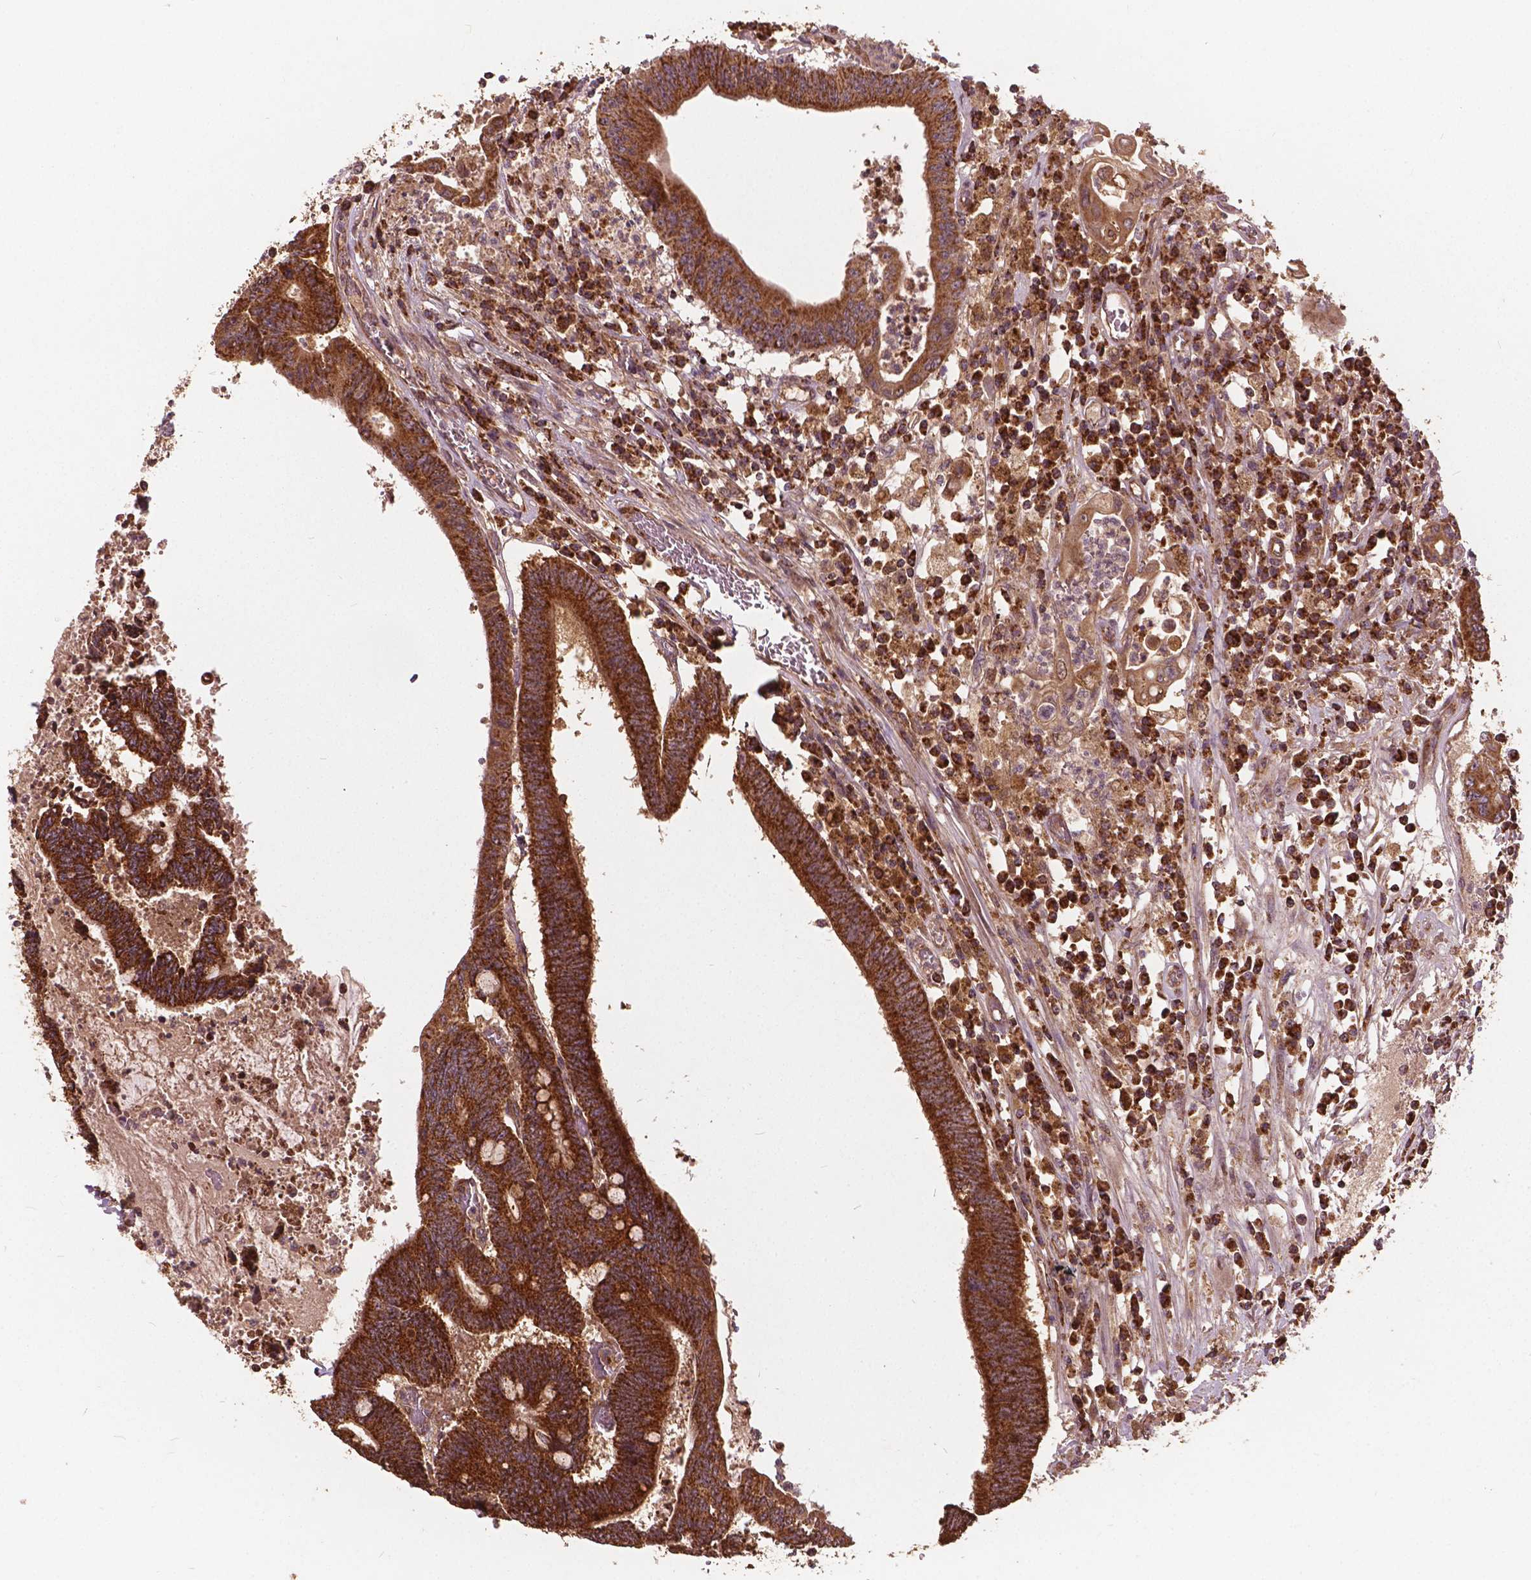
{"staining": {"intensity": "strong", "quantity": "25%-75%", "location": "cytoplasmic/membranous"}, "tissue": "colorectal cancer", "cell_type": "Tumor cells", "image_type": "cancer", "snomed": [{"axis": "morphology", "description": "Adenocarcinoma, NOS"}, {"axis": "topography", "description": "Rectum"}], "caption": "This is an image of immunohistochemistry staining of colorectal adenocarcinoma, which shows strong expression in the cytoplasmic/membranous of tumor cells.", "gene": "UBXN2A", "patient": {"sex": "male", "age": 54}}